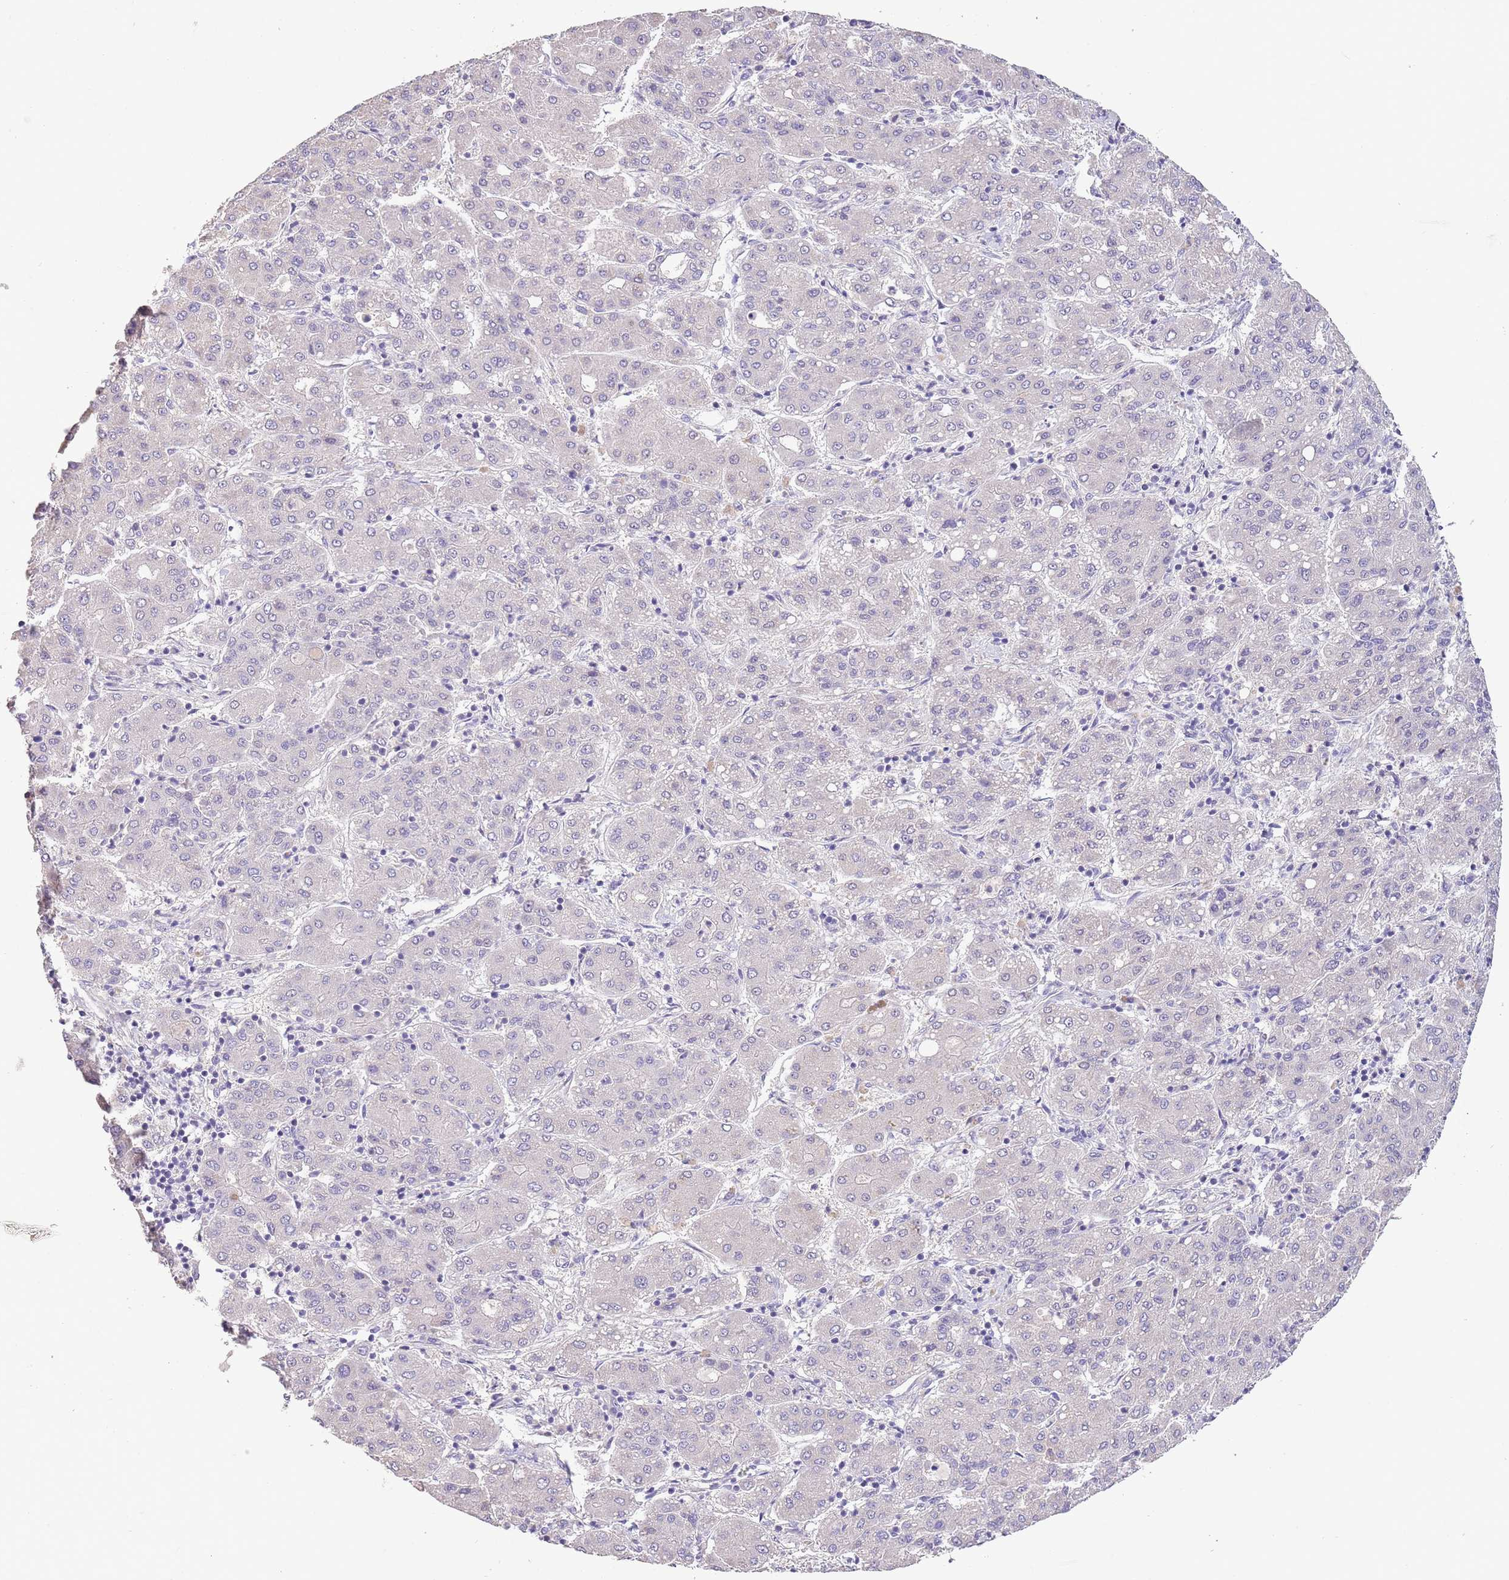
{"staining": {"intensity": "negative", "quantity": "none", "location": "none"}, "tissue": "liver cancer", "cell_type": "Tumor cells", "image_type": "cancer", "snomed": [{"axis": "morphology", "description": "Carcinoma, Hepatocellular, NOS"}, {"axis": "topography", "description": "Liver"}], "caption": "Immunohistochemistry of hepatocellular carcinoma (liver) reveals no positivity in tumor cells.", "gene": "ZNF658", "patient": {"sex": "male", "age": 65}}